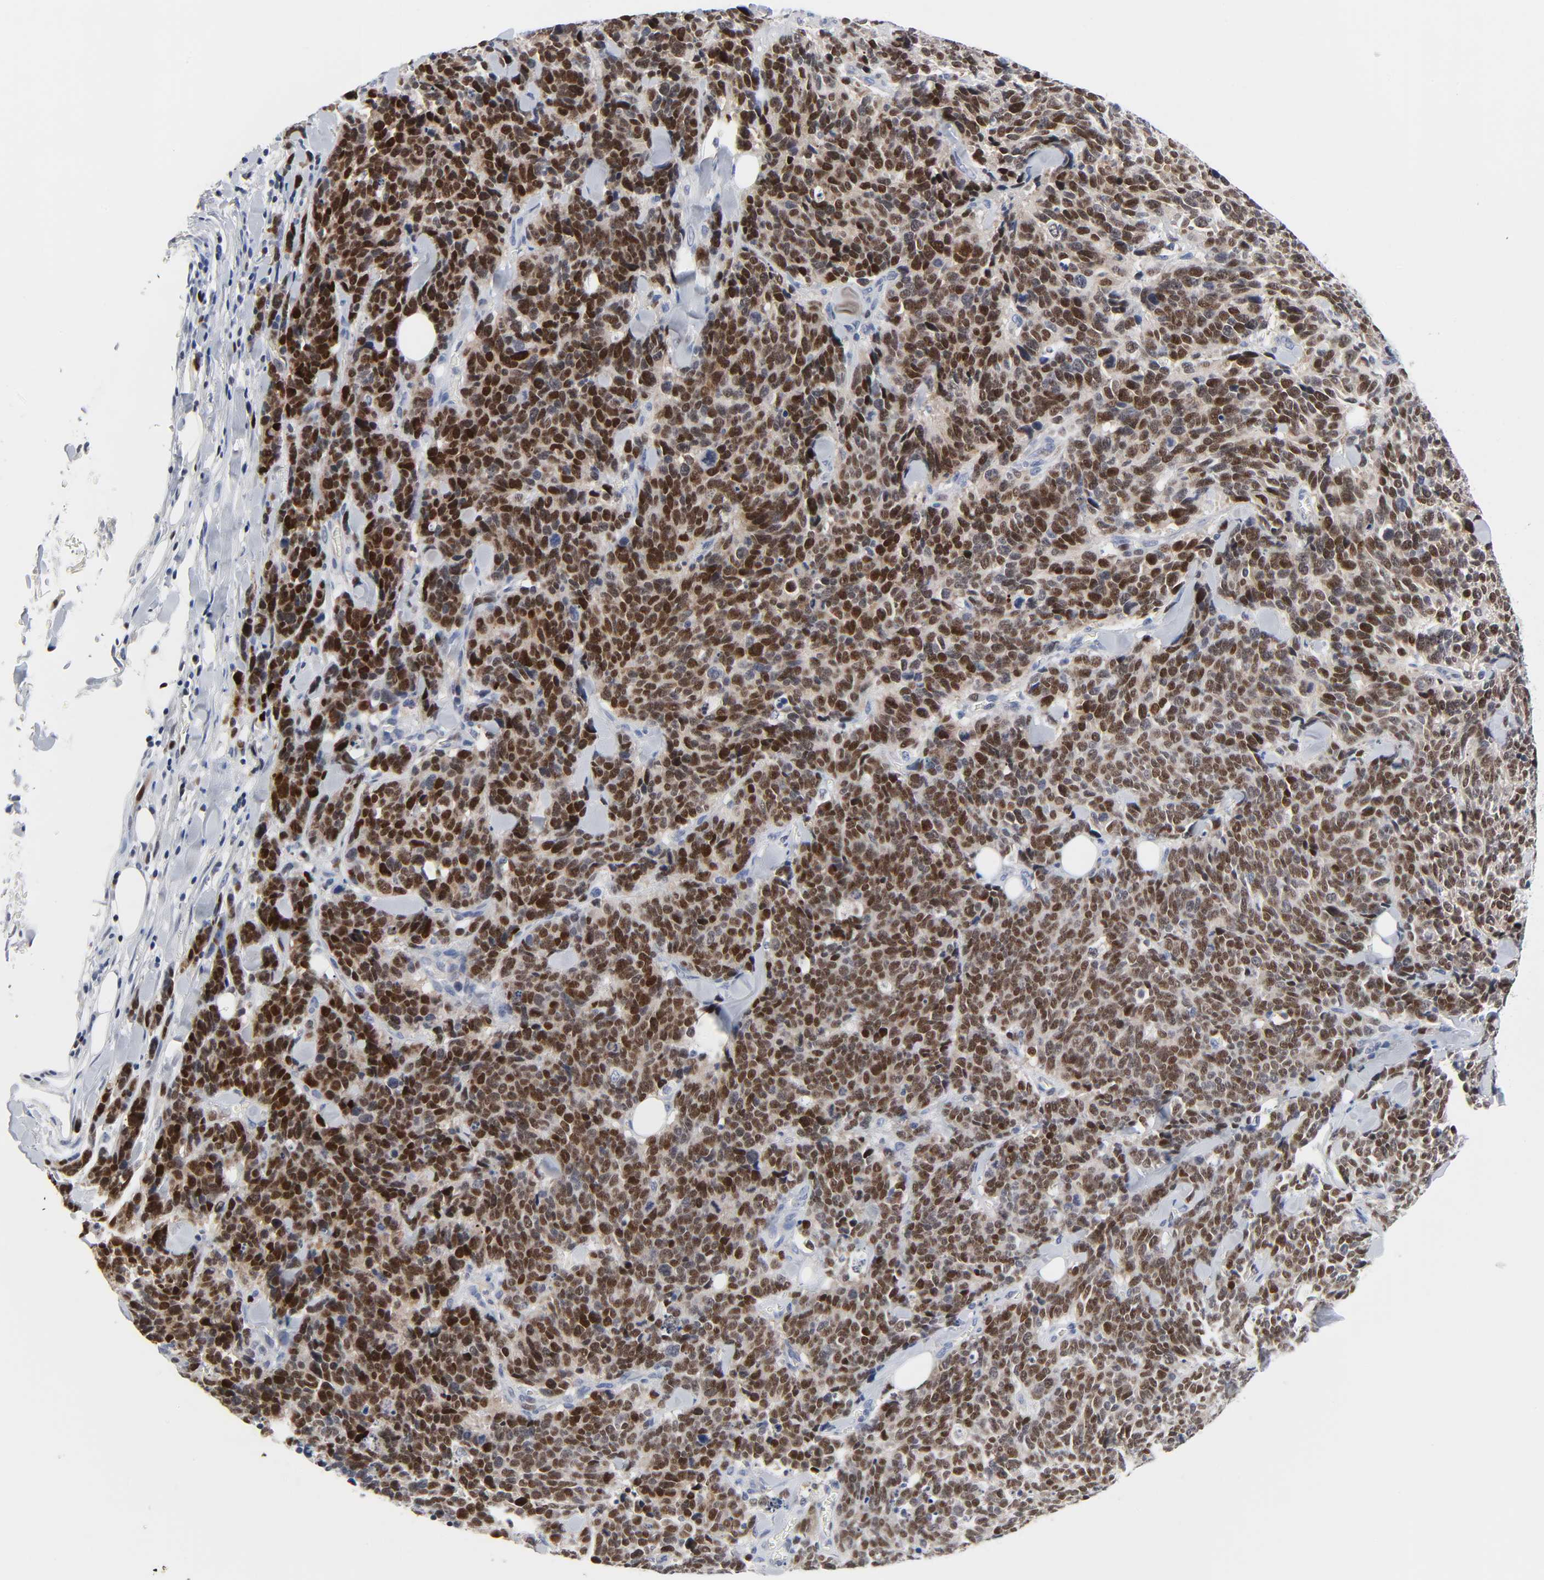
{"staining": {"intensity": "strong", "quantity": ">75%", "location": "nuclear"}, "tissue": "lung cancer", "cell_type": "Tumor cells", "image_type": "cancer", "snomed": [{"axis": "morphology", "description": "Neoplasm, malignant, NOS"}, {"axis": "topography", "description": "Lung"}], "caption": "Brown immunohistochemical staining in human lung cancer reveals strong nuclear staining in about >75% of tumor cells.", "gene": "WEE1", "patient": {"sex": "female", "age": 58}}